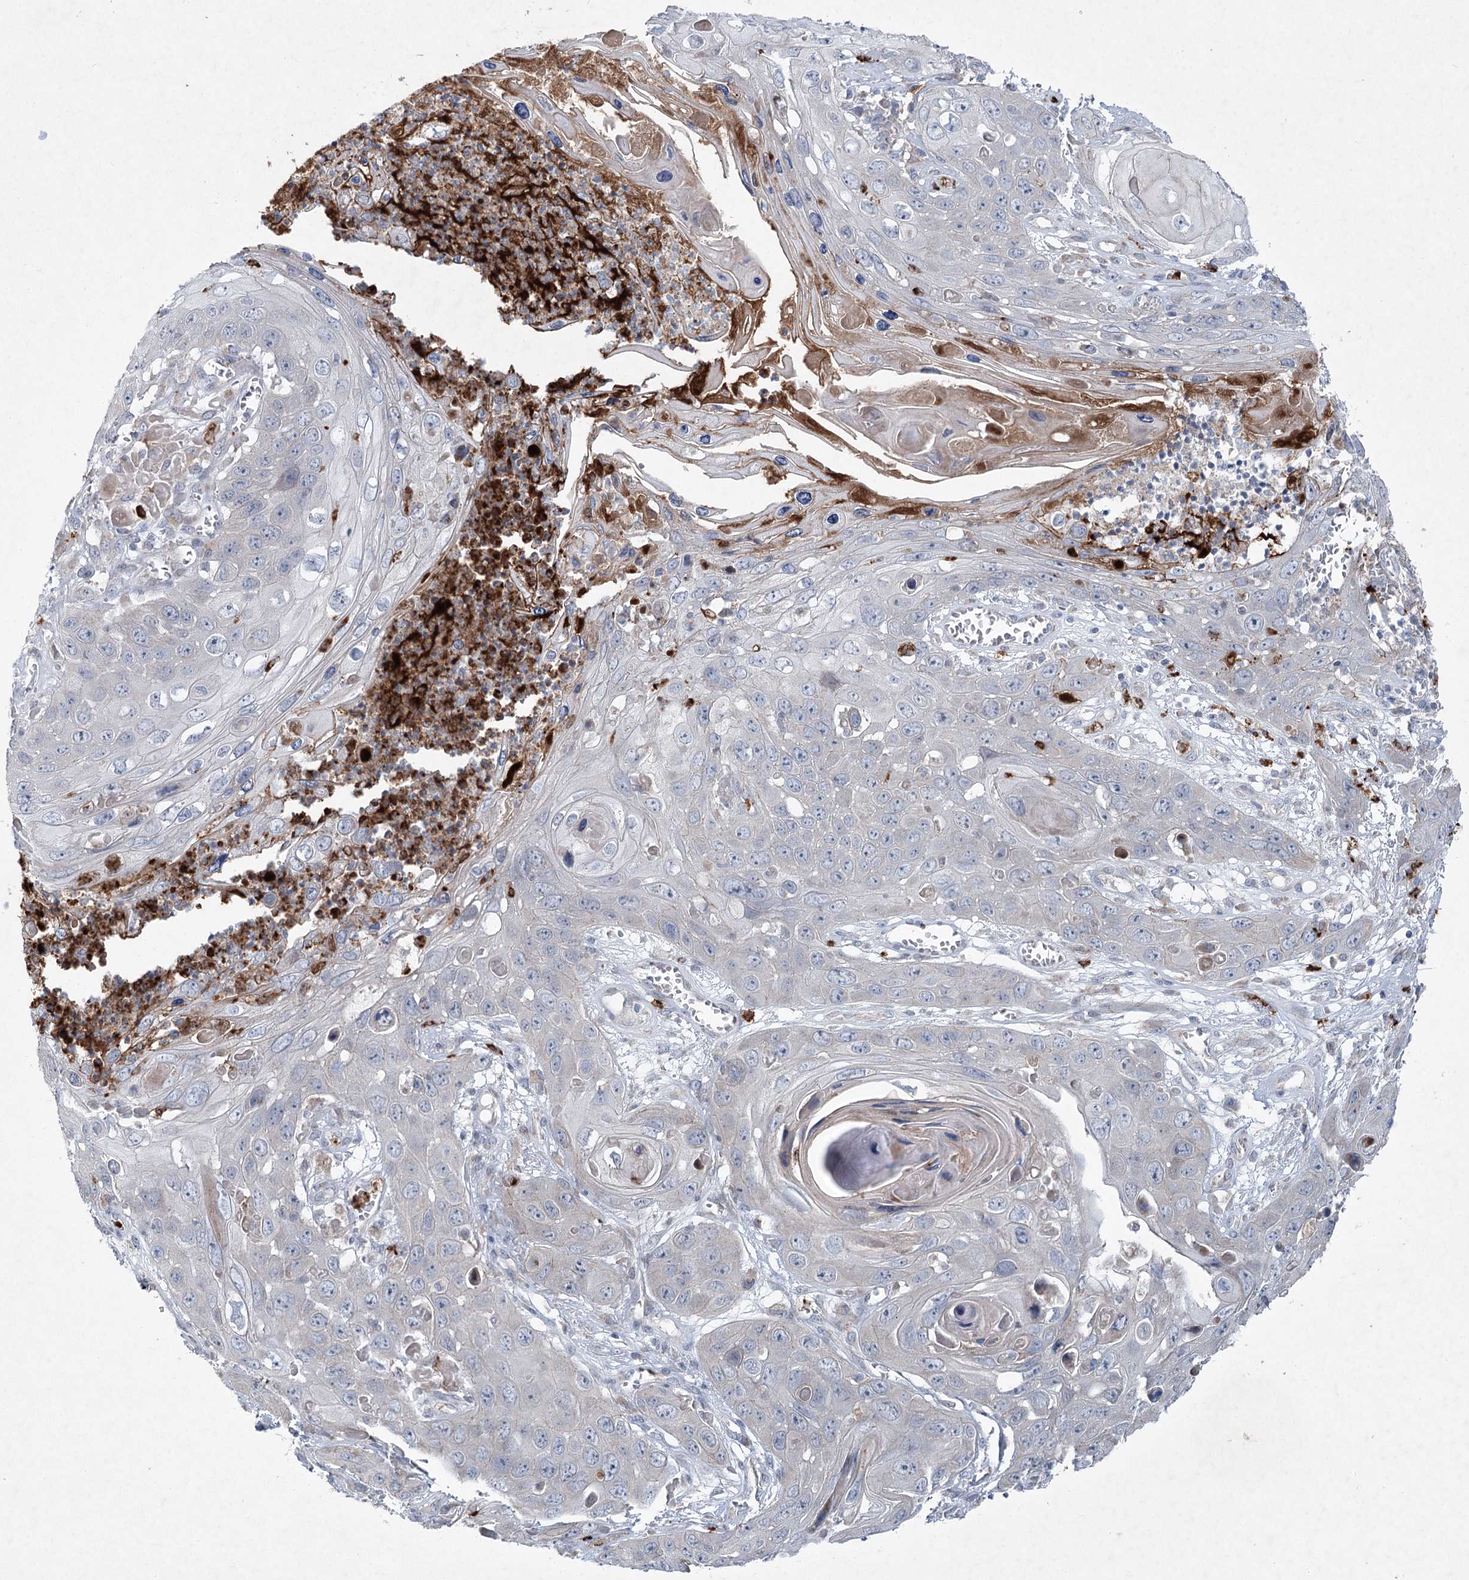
{"staining": {"intensity": "negative", "quantity": "none", "location": "none"}, "tissue": "skin cancer", "cell_type": "Tumor cells", "image_type": "cancer", "snomed": [{"axis": "morphology", "description": "Squamous cell carcinoma, NOS"}, {"axis": "topography", "description": "Skin"}], "caption": "This is an immunohistochemistry (IHC) photomicrograph of squamous cell carcinoma (skin). There is no staining in tumor cells.", "gene": "PLA2G12A", "patient": {"sex": "male", "age": 55}}